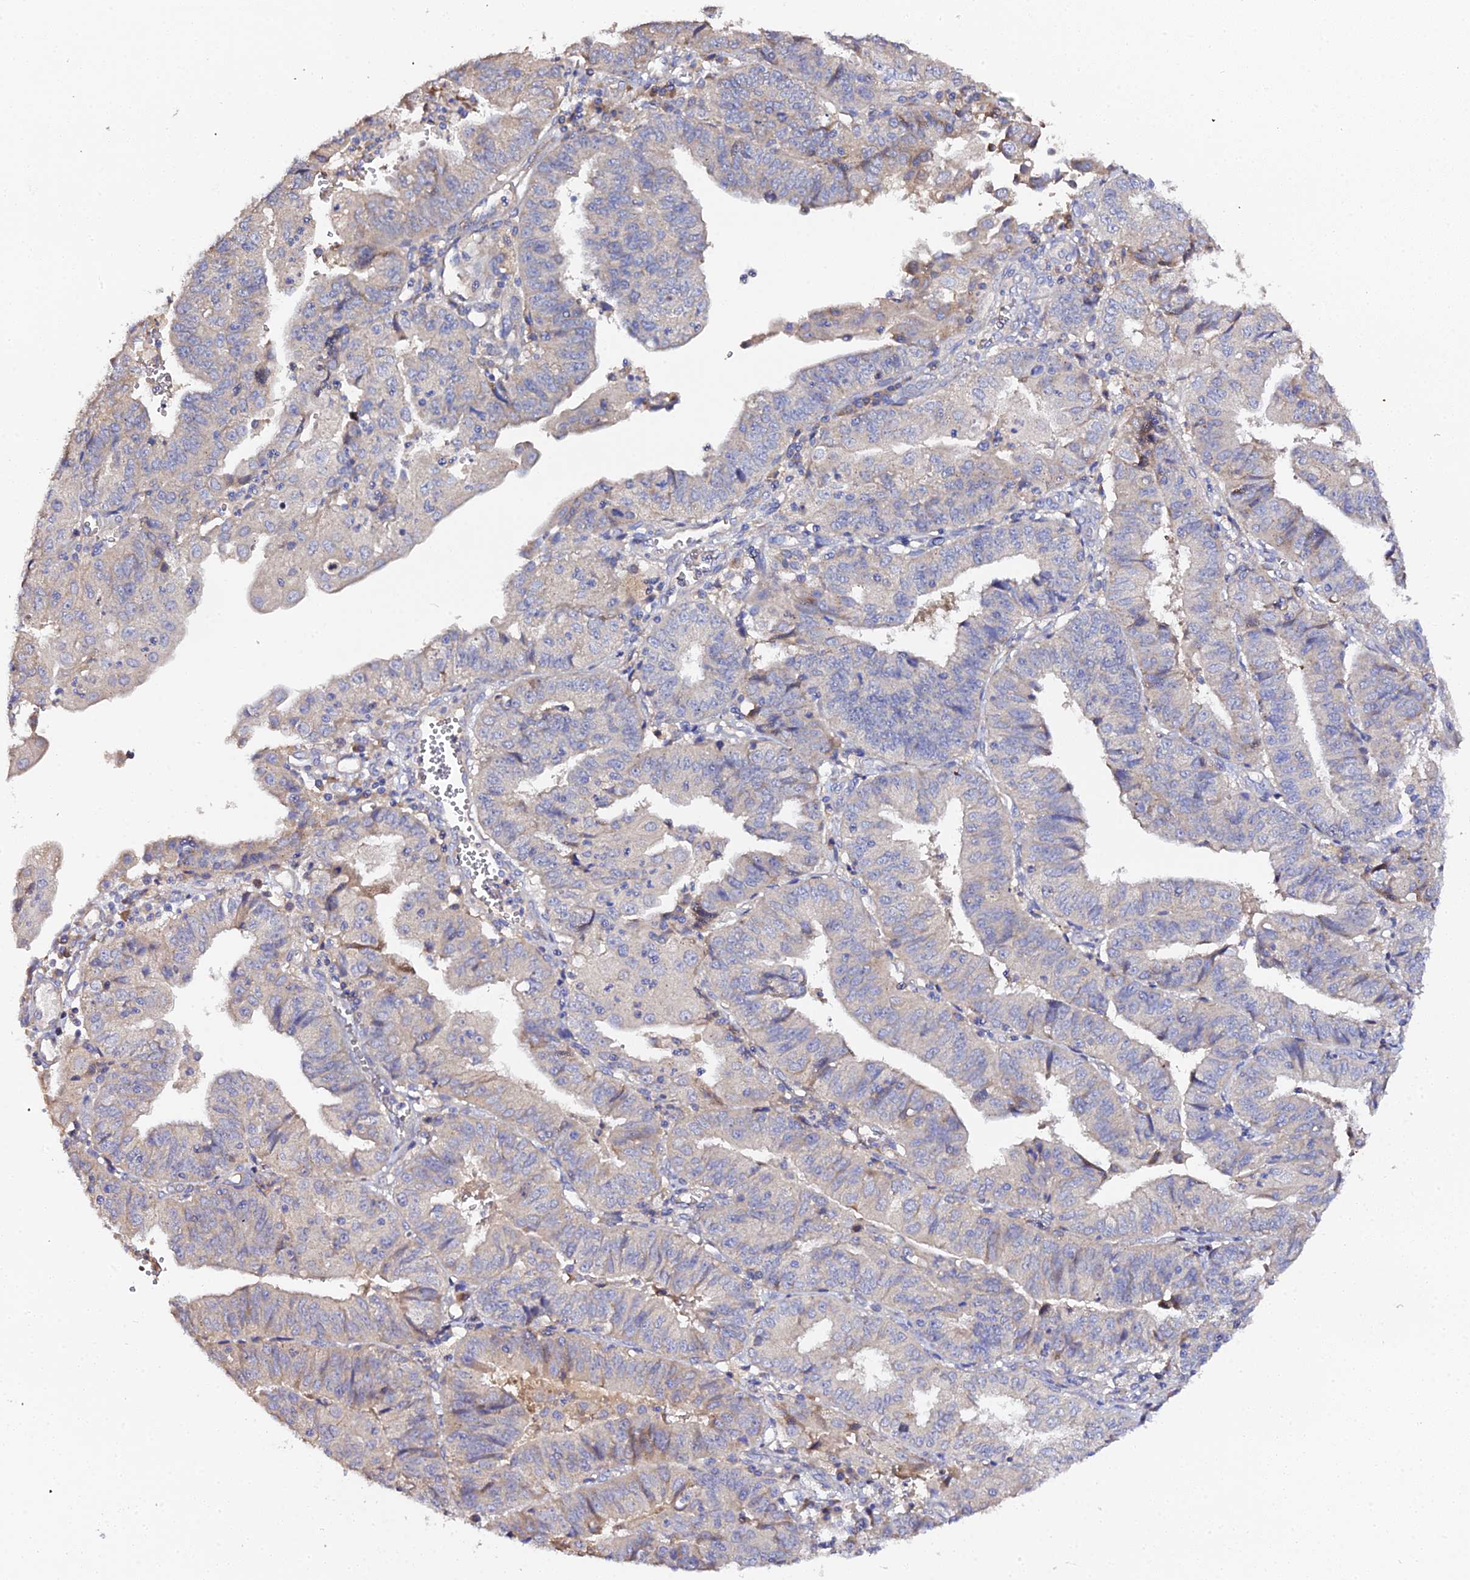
{"staining": {"intensity": "moderate", "quantity": "25%-75%", "location": "cytoplasmic/membranous"}, "tissue": "endometrial cancer", "cell_type": "Tumor cells", "image_type": "cancer", "snomed": [{"axis": "morphology", "description": "Adenocarcinoma, NOS"}, {"axis": "topography", "description": "Endometrium"}], "caption": "Endometrial adenocarcinoma stained with a protein marker demonstrates moderate staining in tumor cells.", "gene": "SCX", "patient": {"sex": "female", "age": 56}}